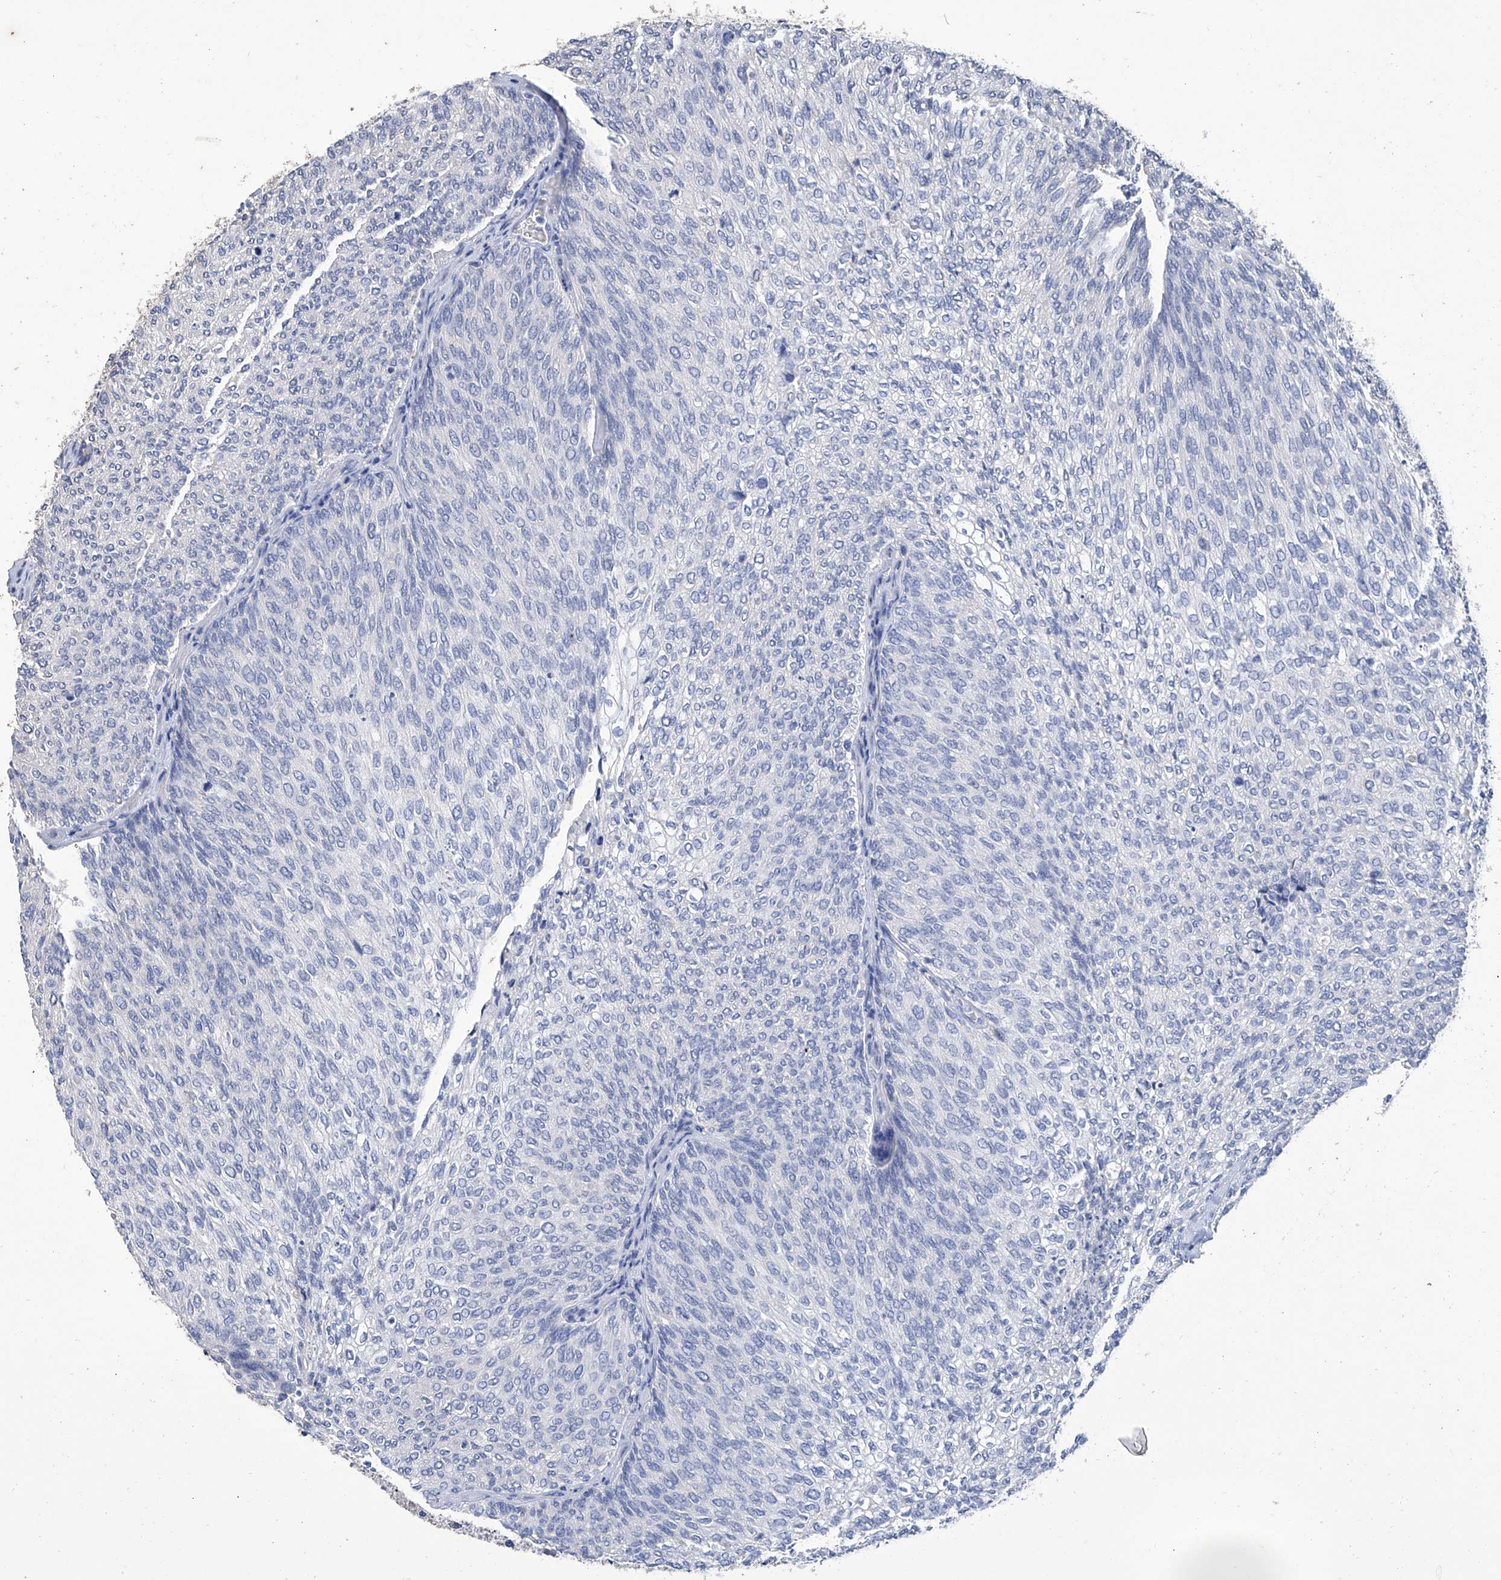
{"staining": {"intensity": "negative", "quantity": "none", "location": "none"}, "tissue": "urothelial cancer", "cell_type": "Tumor cells", "image_type": "cancer", "snomed": [{"axis": "morphology", "description": "Urothelial carcinoma, Low grade"}, {"axis": "topography", "description": "Urinary bladder"}], "caption": "Tumor cells show no significant protein staining in urothelial cancer. (Brightfield microscopy of DAB IHC at high magnification).", "gene": "GPT", "patient": {"sex": "female", "age": 79}}